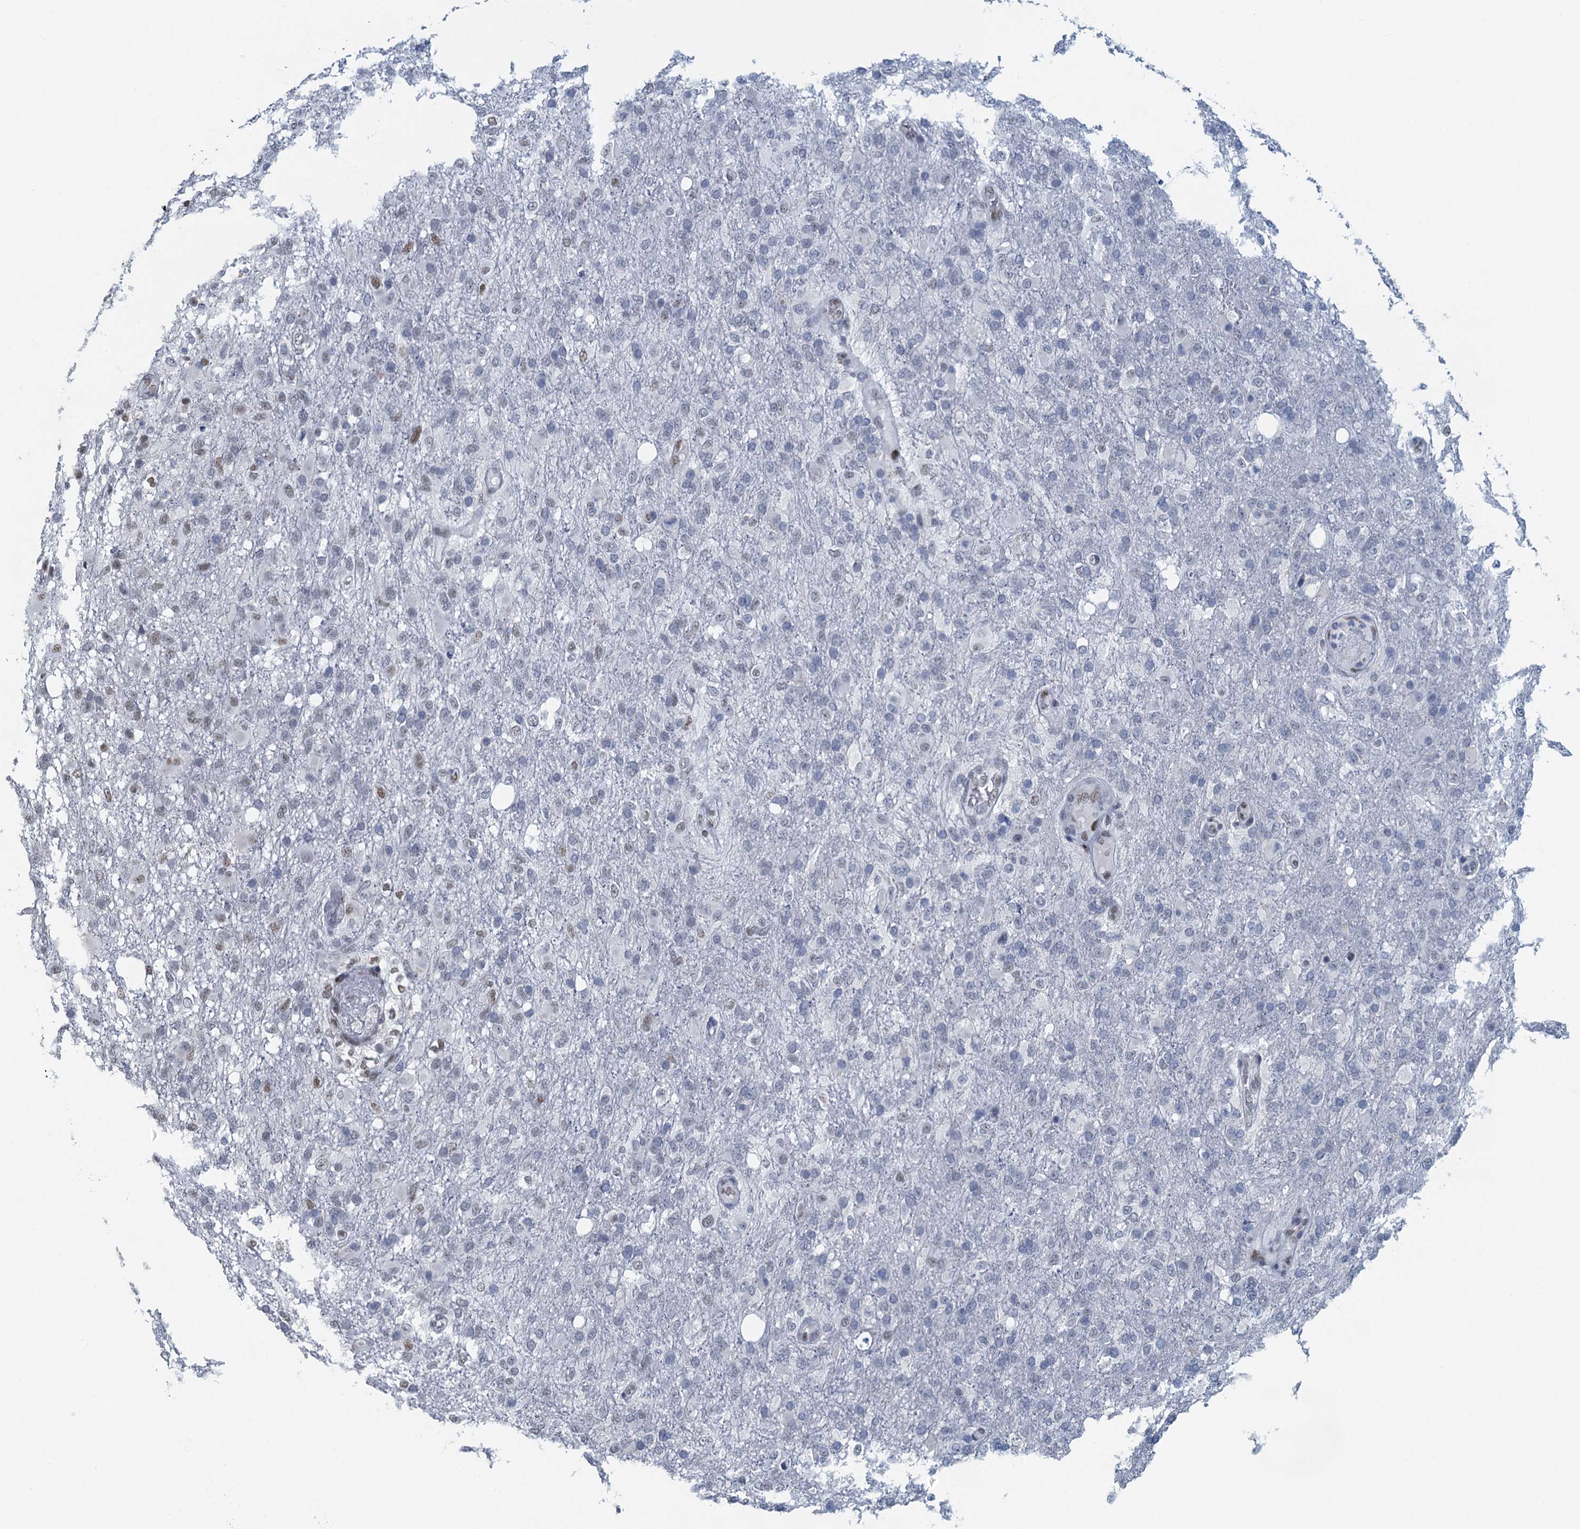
{"staining": {"intensity": "negative", "quantity": "none", "location": "none"}, "tissue": "glioma", "cell_type": "Tumor cells", "image_type": "cancer", "snomed": [{"axis": "morphology", "description": "Glioma, malignant, High grade"}, {"axis": "topography", "description": "Brain"}], "caption": "A high-resolution image shows immunohistochemistry staining of glioma, which reveals no significant positivity in tumor cells.", "gene": "TTLL9", "patient": {"sex": "female", "age": 74}}